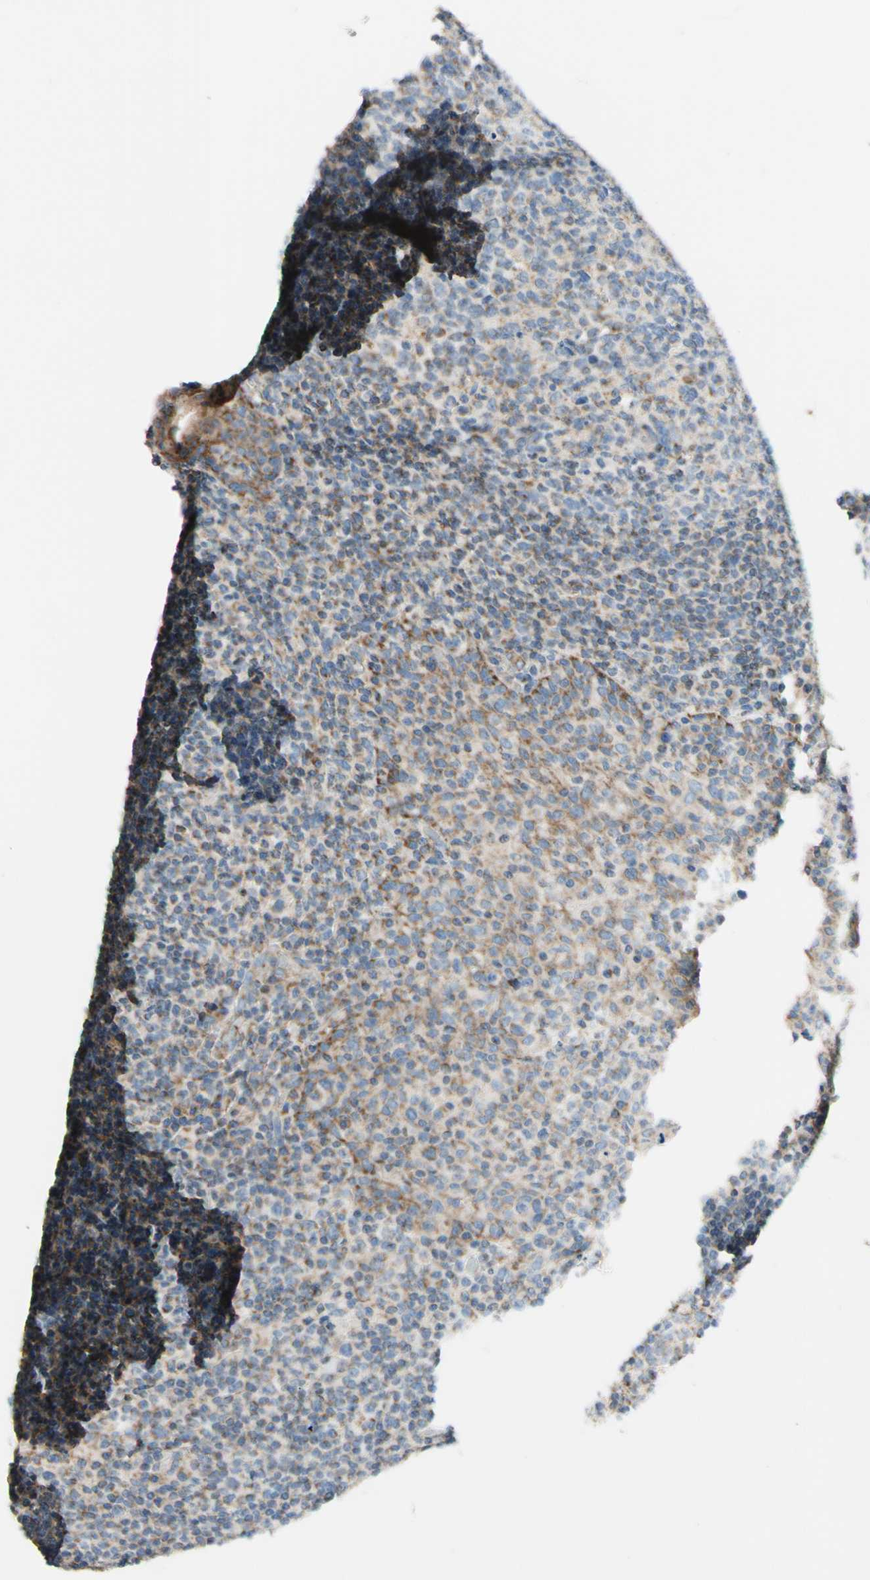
{"staining": {"intensity": "moderate", "quantity": "25%-75%", "location": "cytoplasmic/membranous"}, "tissue": "tonsil", "cell_type": "Germinal center cells", "image_type": "normal", "snomed": [{"axis": "morphology", "description": "Normal tissue, NOS"}, {"axis": "topography", "description": "Tonsil"}], "caption": "Tonsil stained for a protein reveals moderate cytoplasmic/membranous positivity in germinal center cells. The staining was performed using DAB to visualize the protein expression in brown, while the nuclei were stained in blue with hematoxylin (Magnification: 20x).", "gene": "ARMC10", "patient": {"sex": "female", "age": 19}}